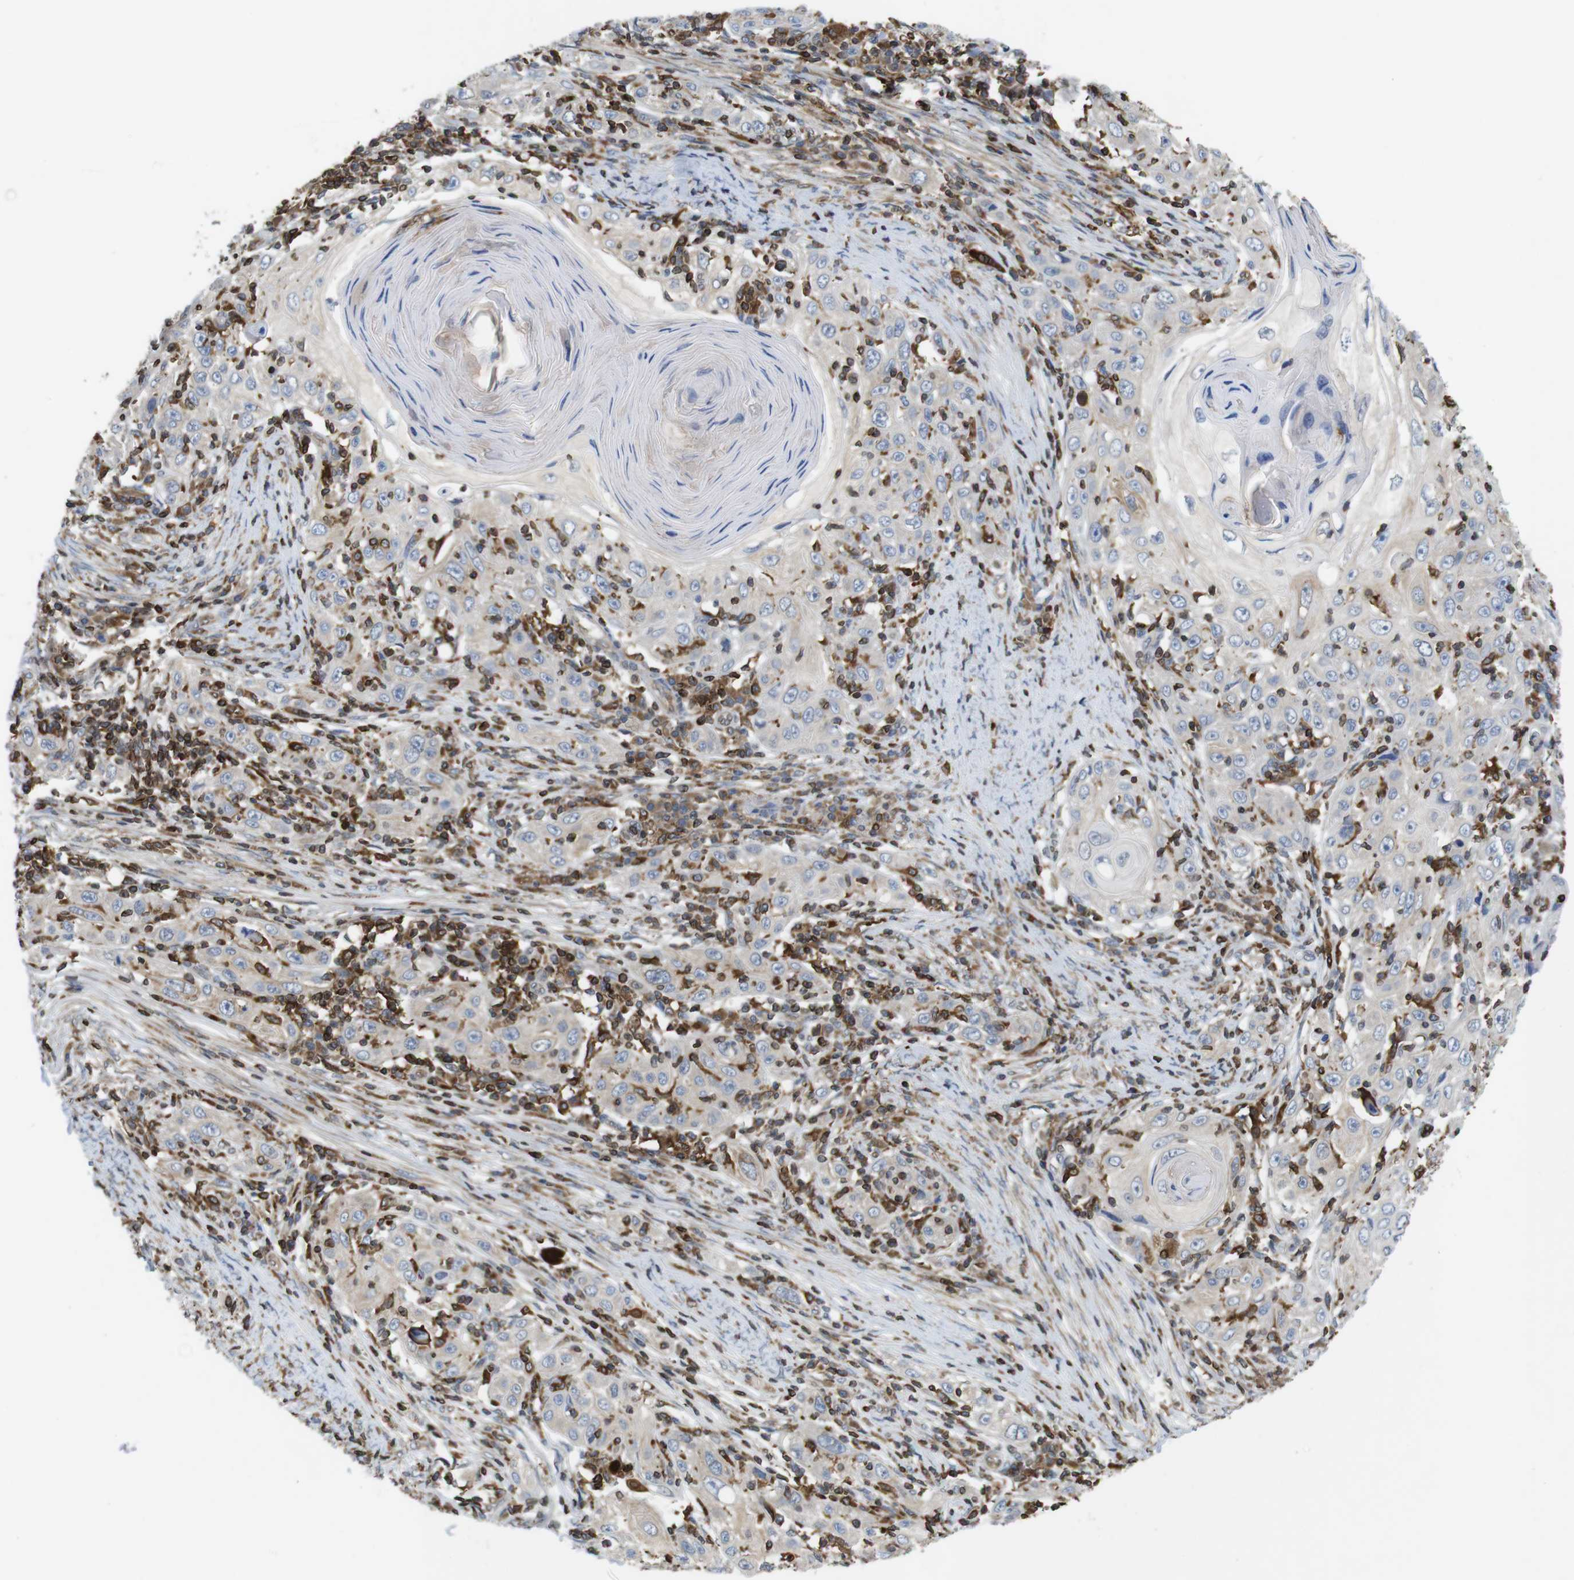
{"staining": {"intensity": "weak", "quantity": "25%-75%", "location": "cytoplasmic/membranous"}, "tissue": "skin cancer", "cell_type": "Tumor cells", "image_type": "cancer", "snomed": [{"axis": "morphology", "description": "Squamous cell carcinoma, NOS"}, {"axis": "topography", "description": "Skin"}], "caption": "The photomicrograph displays immunohistochemical staining of squamous cell carcinoma (skin). There is weak cytoplasmic/membranous positivity is seen in approximately 25%-75% of tumor cells. Immunohistochemistry (ihc) stains the protein in brown and the nuclei are stained blue.", "gene": "ARL6IP5", "patient": {"sex": "female", "age": 88}}